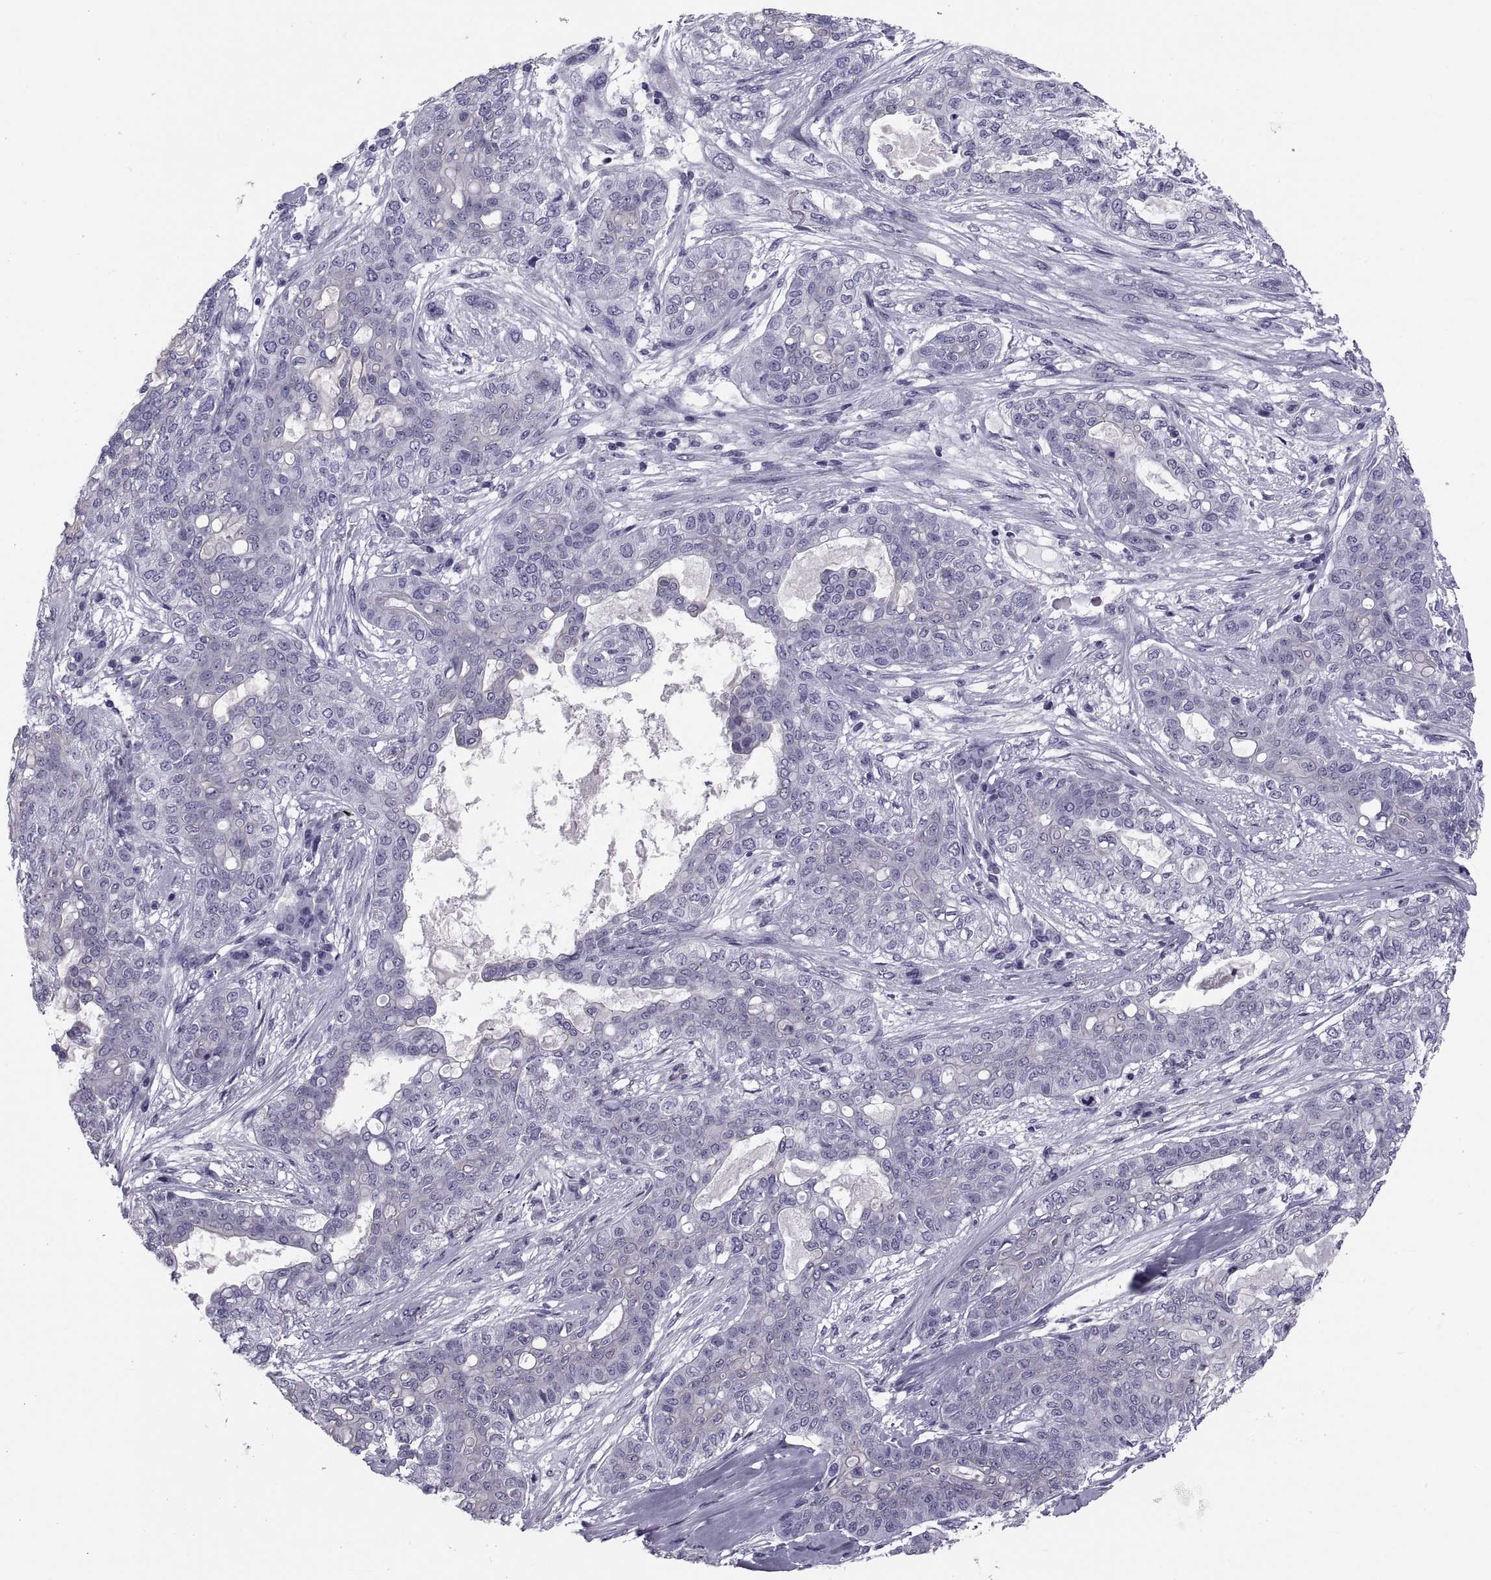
{"staining": {"intensity": "negative", "quantity": "none", "location": "none"}, "tissue": "lung cancer", "cell_type": "Tumor cells", "image_type": "cancer", "snomed": [{"axis": "morphology", "description": "Squamous cell carcinoma, NOS"}, {"axis": "topography", "description": "Lung"}], "caption": "Immunohistochemistry of human lung cancer (squamous cell carcinoma) demonstrates no expression in tumor cells.", "gene": "CRISP1", "patient": {"sex": "female", "age": 70}}